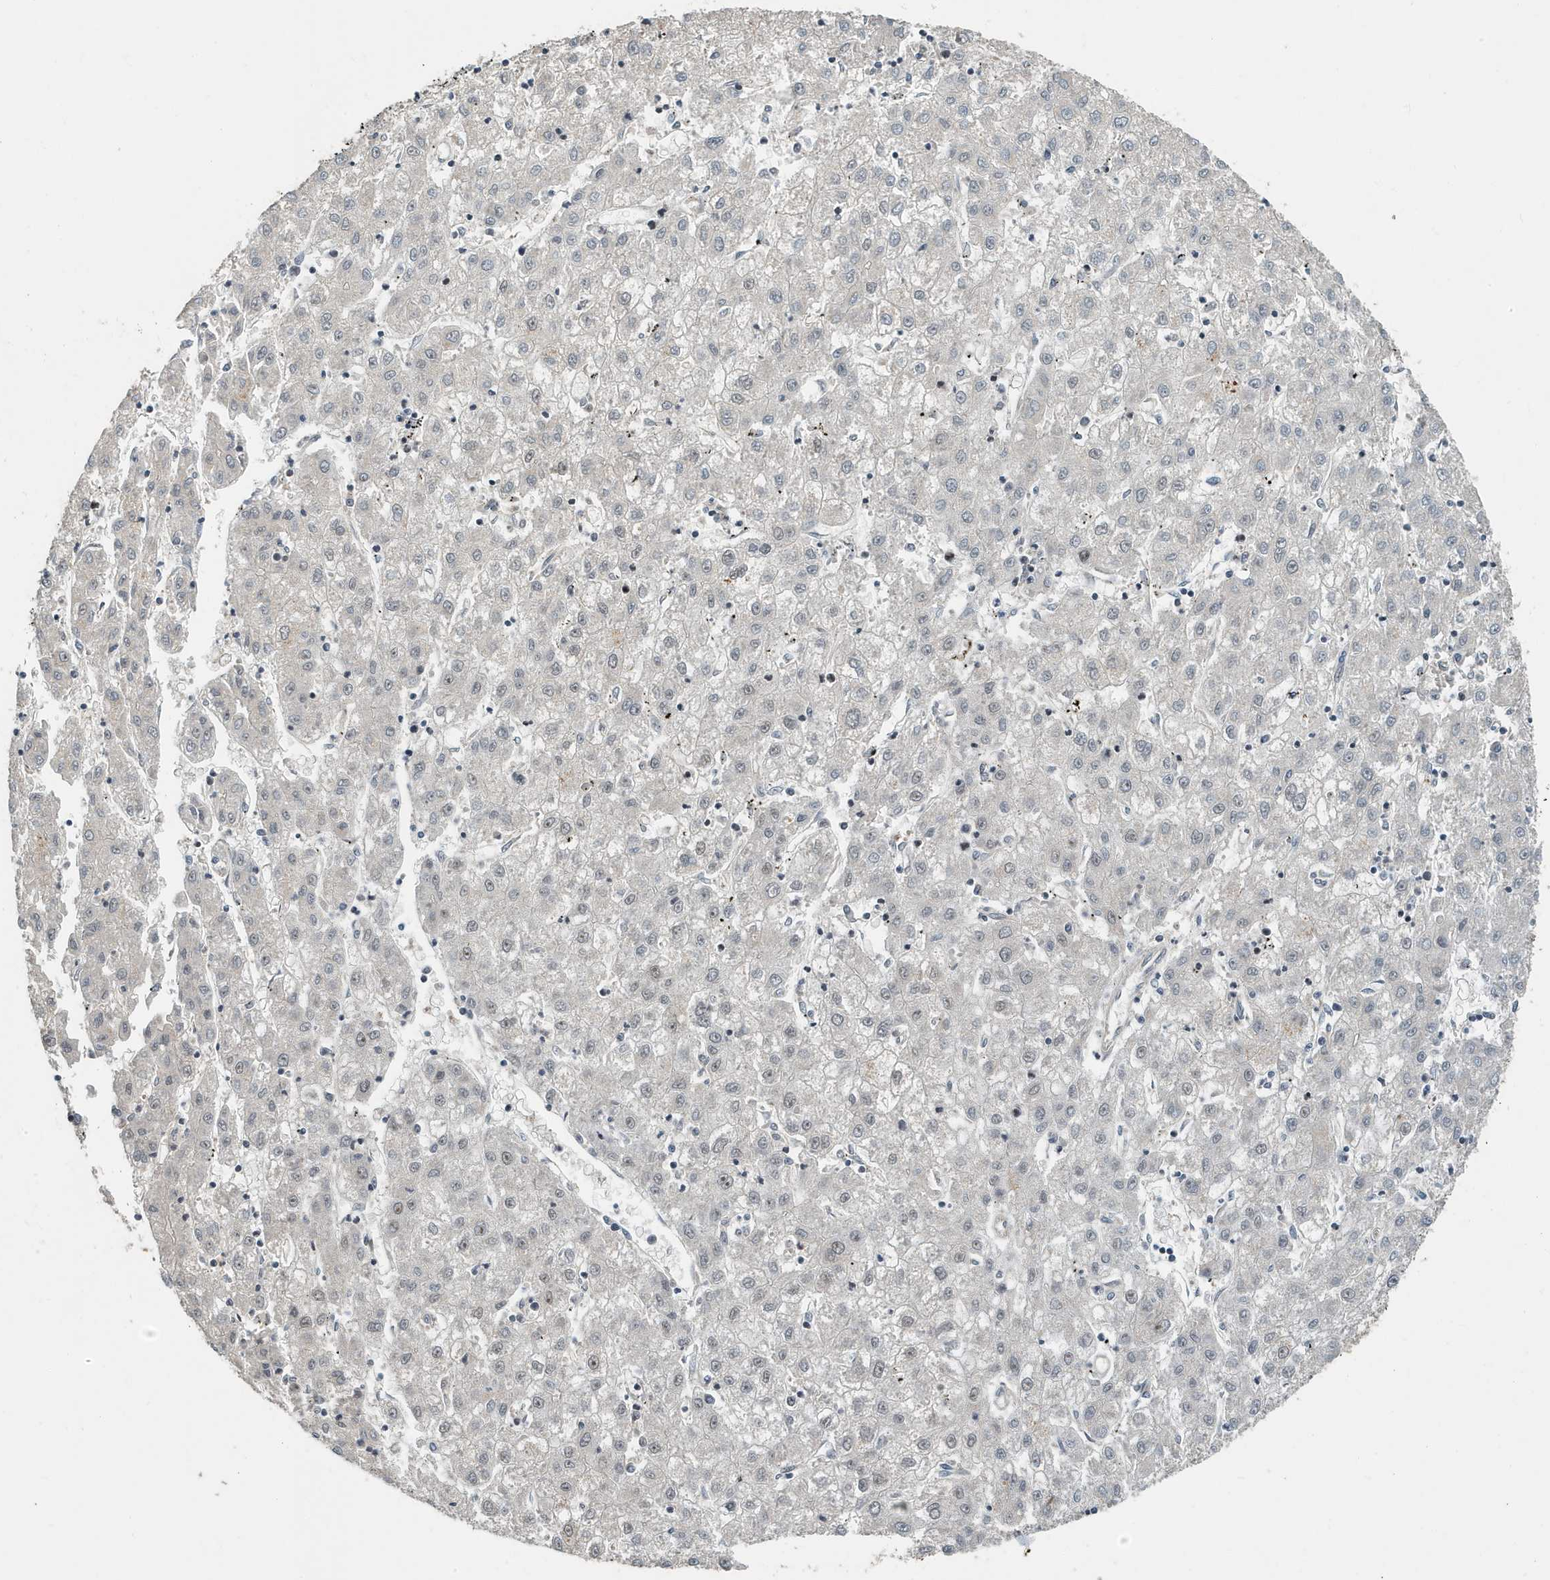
{"staining": {"intensity": "negative", "quantity": "none", "location": "none"}, "tissue": "liver cancer", "cell_type": "Tumor cells", "image_type": "cancer", "snomed": [{"axis": "morphology", "description": "Carcinoma, Hepatocellular, NOS"}, {"axis": "topography", "description": "Liver"}], "caption": "Immunohistochemical staining of liver cancer exhibits no significant staining in tumor cells.", "gene": "KIF15", "patient": {"sex": "male", "age": 72}}